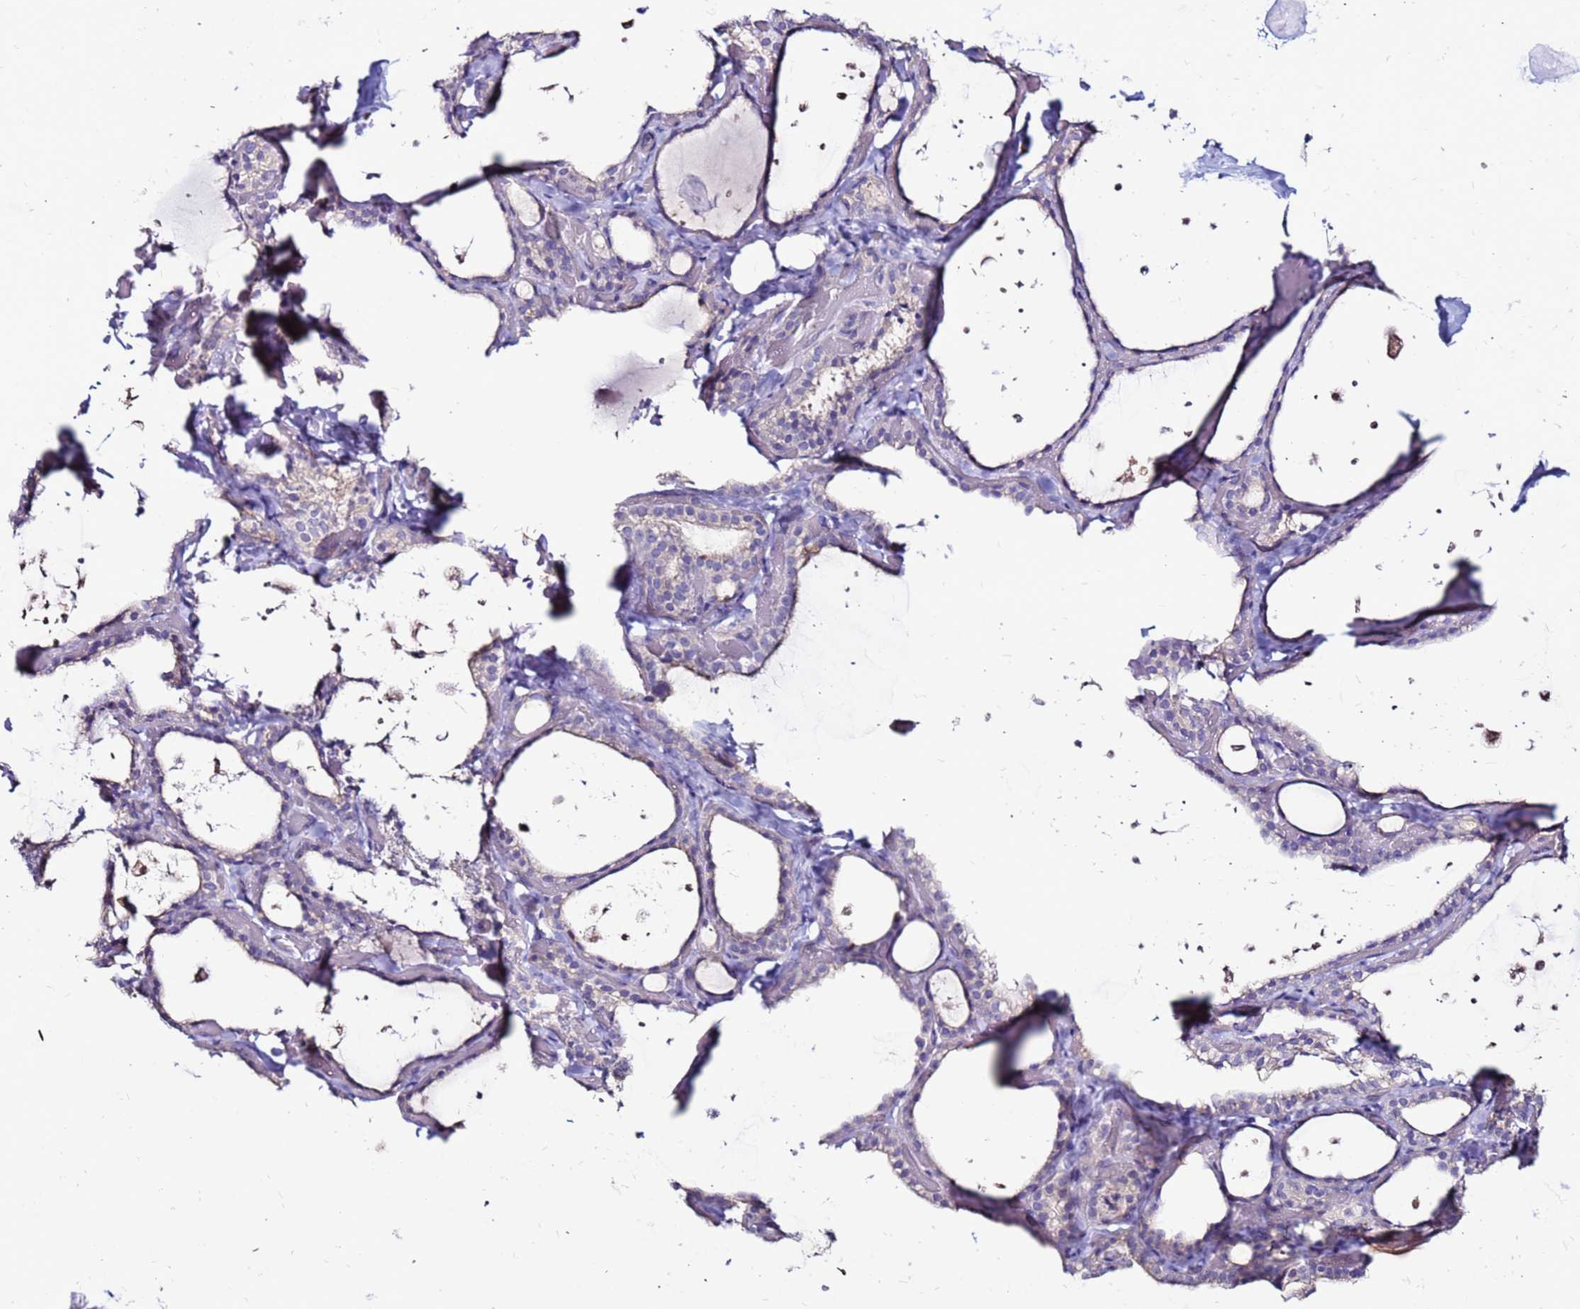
{"staining": {"intensity": "negative", "quantity": "none", "location": "none"}, "tissue": "thyroid gland", "cell_type": "Glandular cells", "image_type": "normal", "snomed": [{"axis": "morphology", "description": "Normal tissue, NOS"}, {"axis": "topography", "description": "Thyroid gland"}], "caption": "Immunohistochemistry (IHC) of benign thyroid gland exhibits no positivity in glandular cells. (Brightfield microscopy of DAB immunohistochemistry (IHC) at high magnification).", "gene": "SLC44A3", "patient": {"sex": "female", "age": 44}}